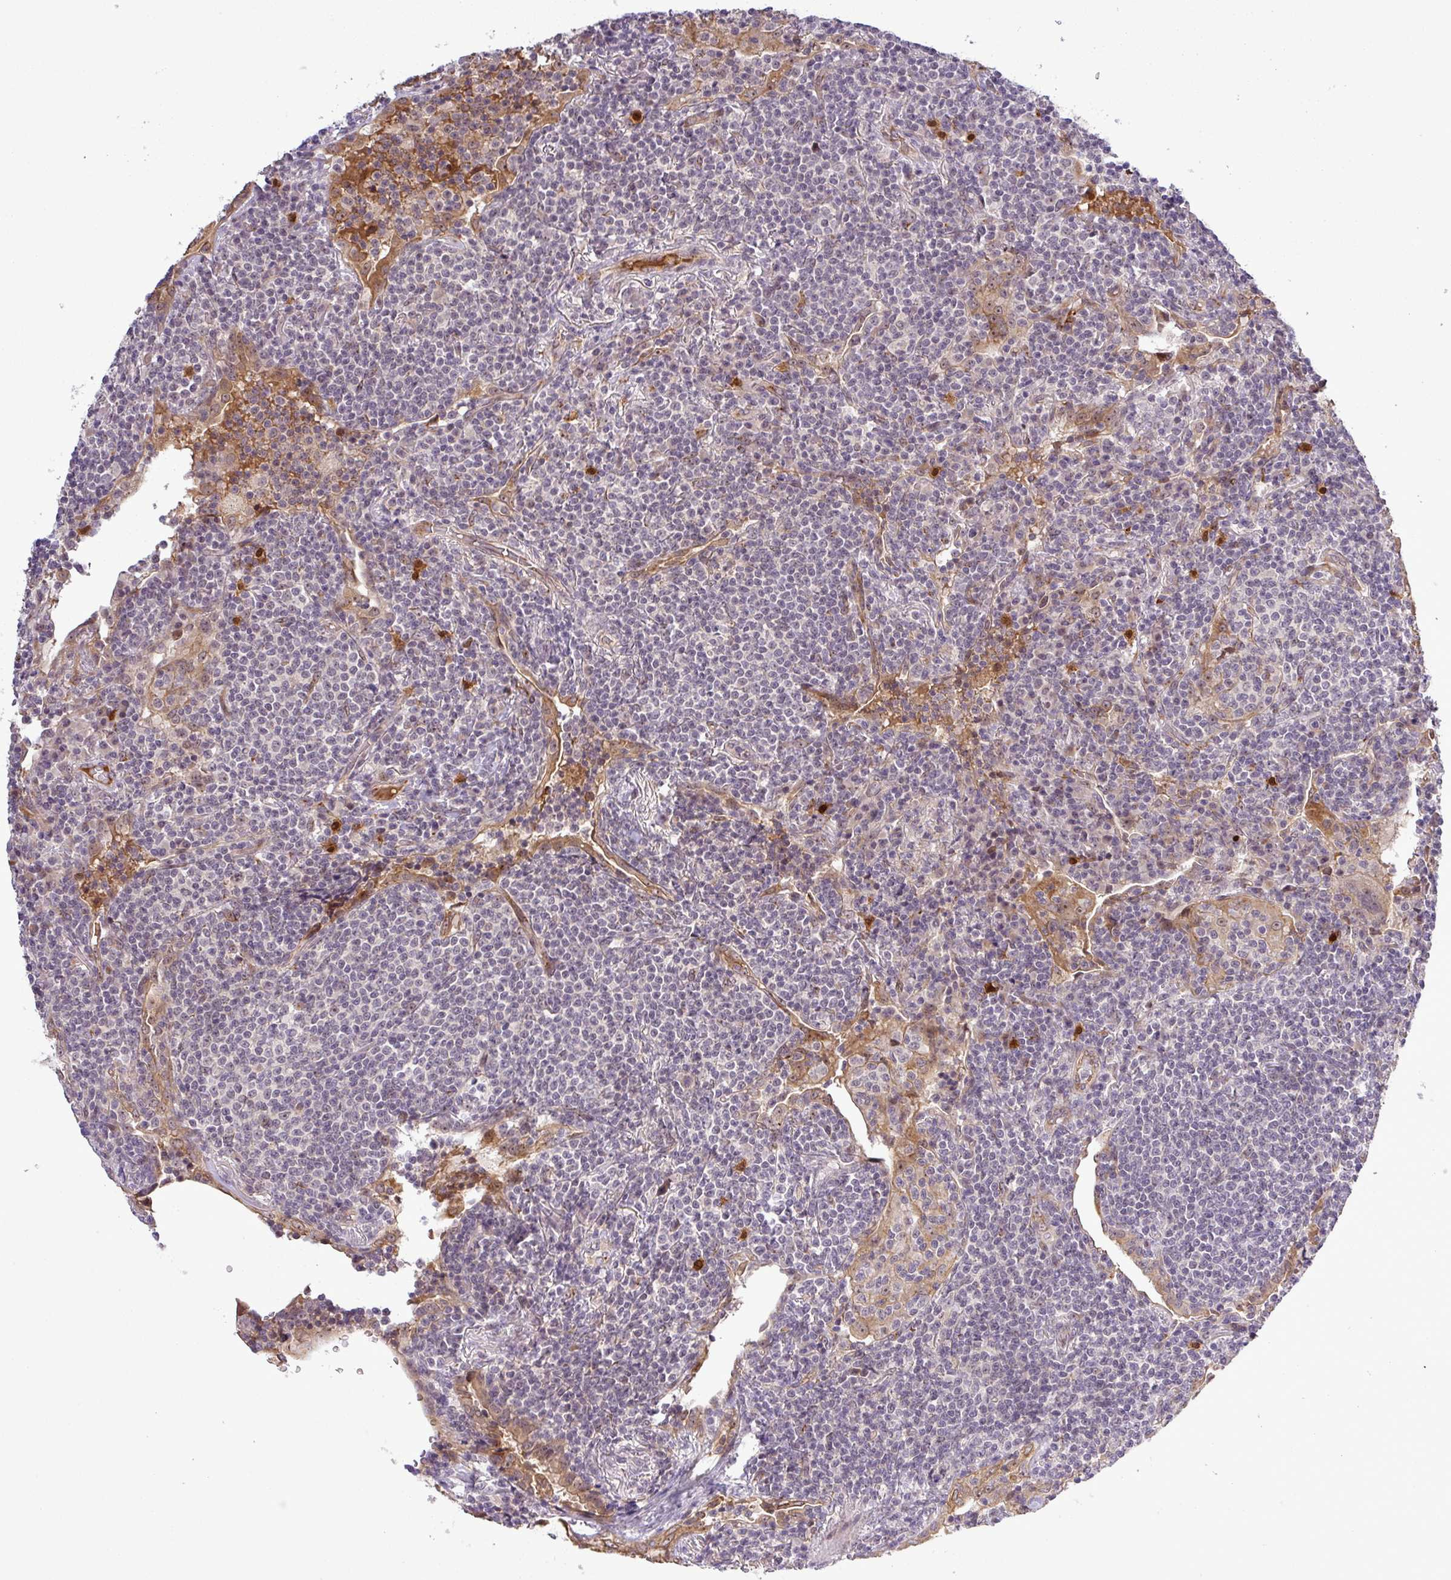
{"staining": {"intensity": "negative", "quantity": "none", "location": "none"}, "tissue": "lymphoma", "cell_type": "Tumor cells", "image_type": "cancer", "snomed": [{"axis": "morphology", "description": "Malignant lymphoma, non-Hodgkin's type, Low grade"}, {"axis": "topography", "description": "Lung"}], "caption": "DAB (3,3'-diaminobenzidine) immunohistochemical staining of human lymphoma demonstrates no significant positivity in tumor cells.", "gene": "PCDH1", "patient": {"sex": "female", "age": 71}}